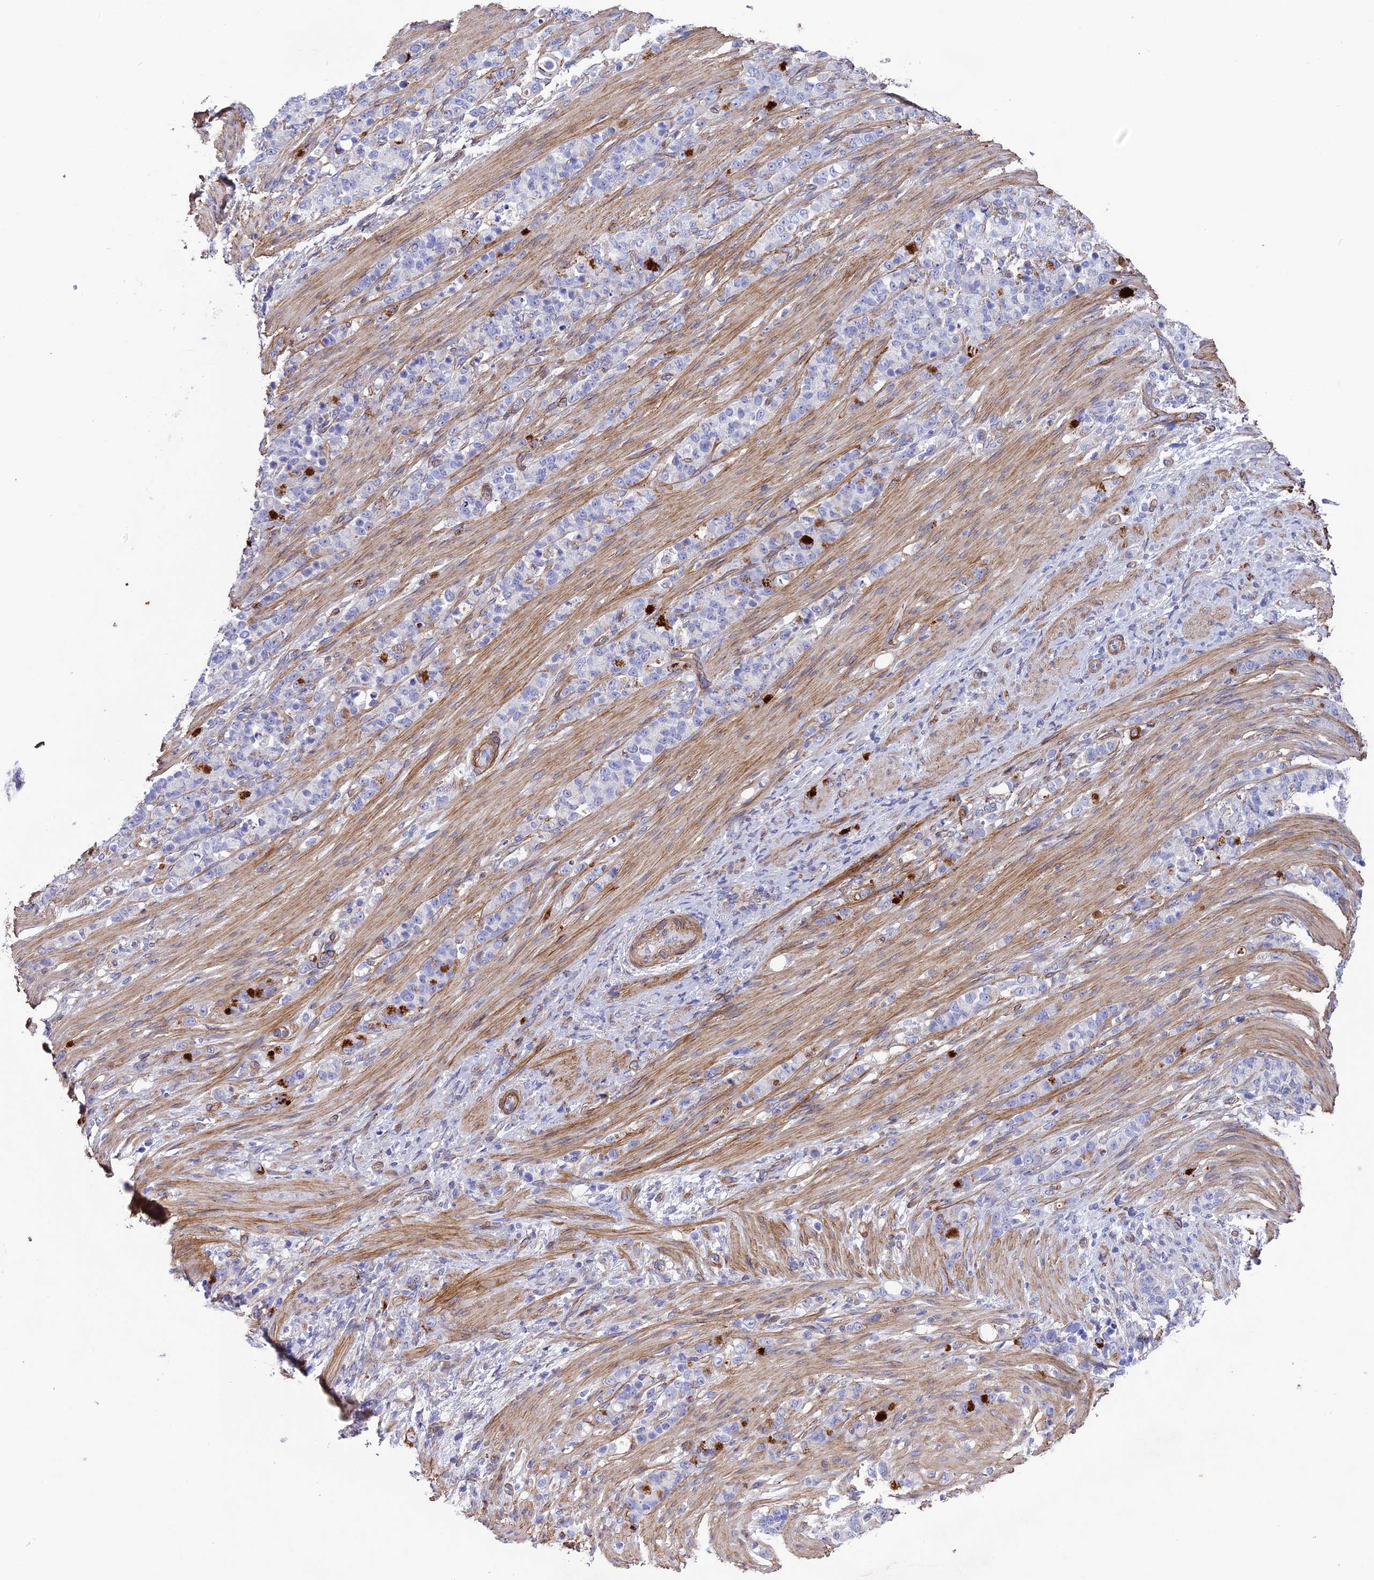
{"staining": {"intensity": "negative", "quantity": "none", "location": "none"}, "tissue": "stomach cancer", "cell_type": "Tumor cells", "image_type": "cancer", "snomed": [{"axis": "morphology", "description": "Adenocarcinoma, NOS"}, {"axis": "topography", "description": "Stomach"}], "caption": "This photomicrograph is of stomach cancer stained with IHC to label a protein in brown with the nuclei are counter-stained blue. There is no staining in tumor cells. (DAB (3,3'-diaminobenzidine) immunohistochemistry, high magnification).", "gene": "TNS1", "patient": {"sex": "female", "age": 79}}